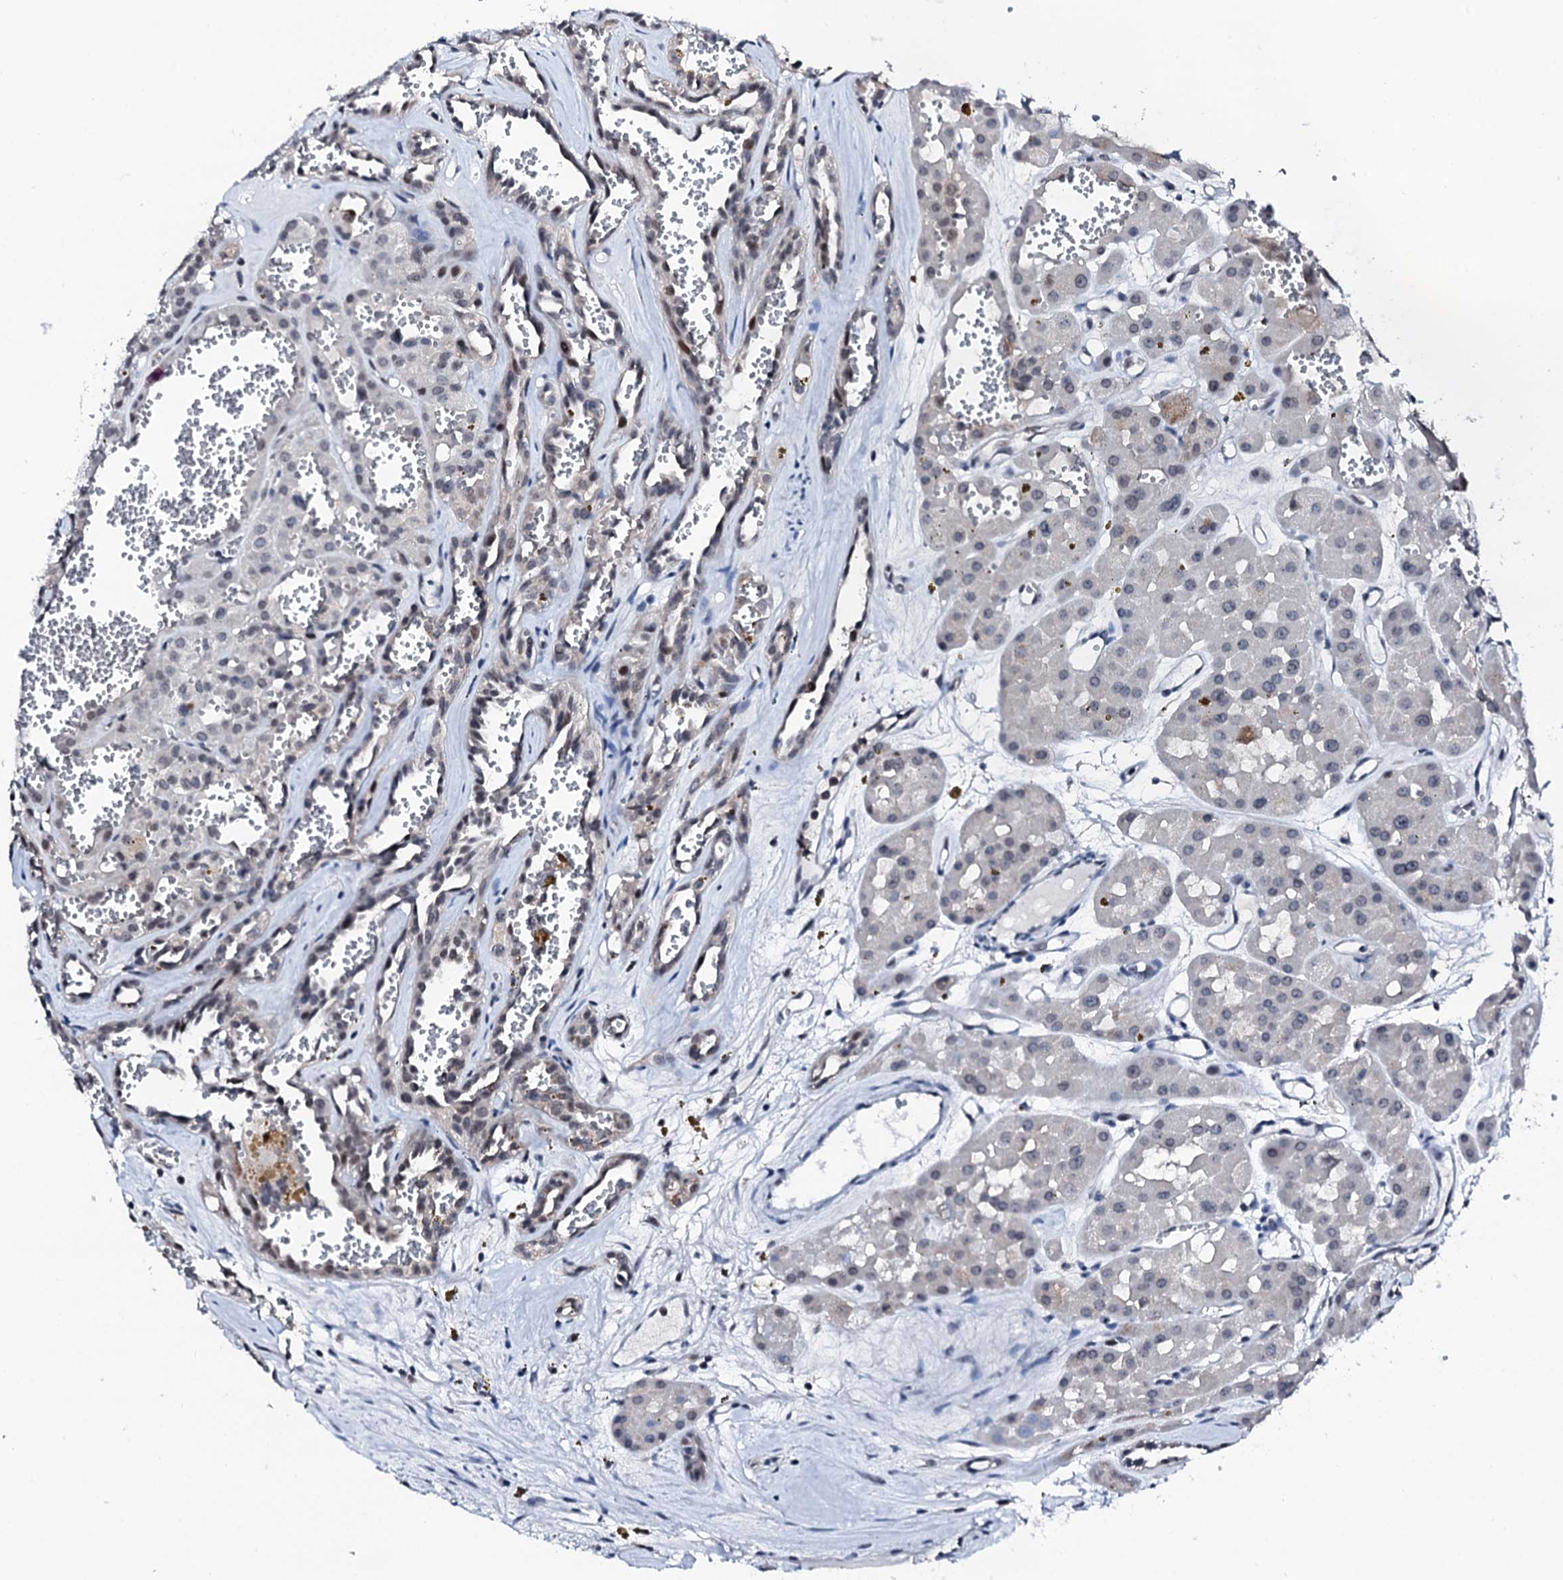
{"staining": {"intensity": "negative", "quantity": "none", "location": "none"}, "tissue": "renal cancer", "cell_type": "Tumor cells", "image_type": "cancer", "snomed": [{"axis": "morphology", "description": "Carcinoma, NOS"}, {"axis": "topography", "description": "Kidney"}], "caption": "An image of renal cancer stained for a protein shows no brown staining in tumor cells. The staining was performed using DAB (3,3'-diaminobenzidine) to visualize the protein expression in brown, while the nuclei were stained in blue with hematoxylin (Magnification: 20x).", "gene": "TRAFD1", "patient": {"sex": "female", "age": 75}}